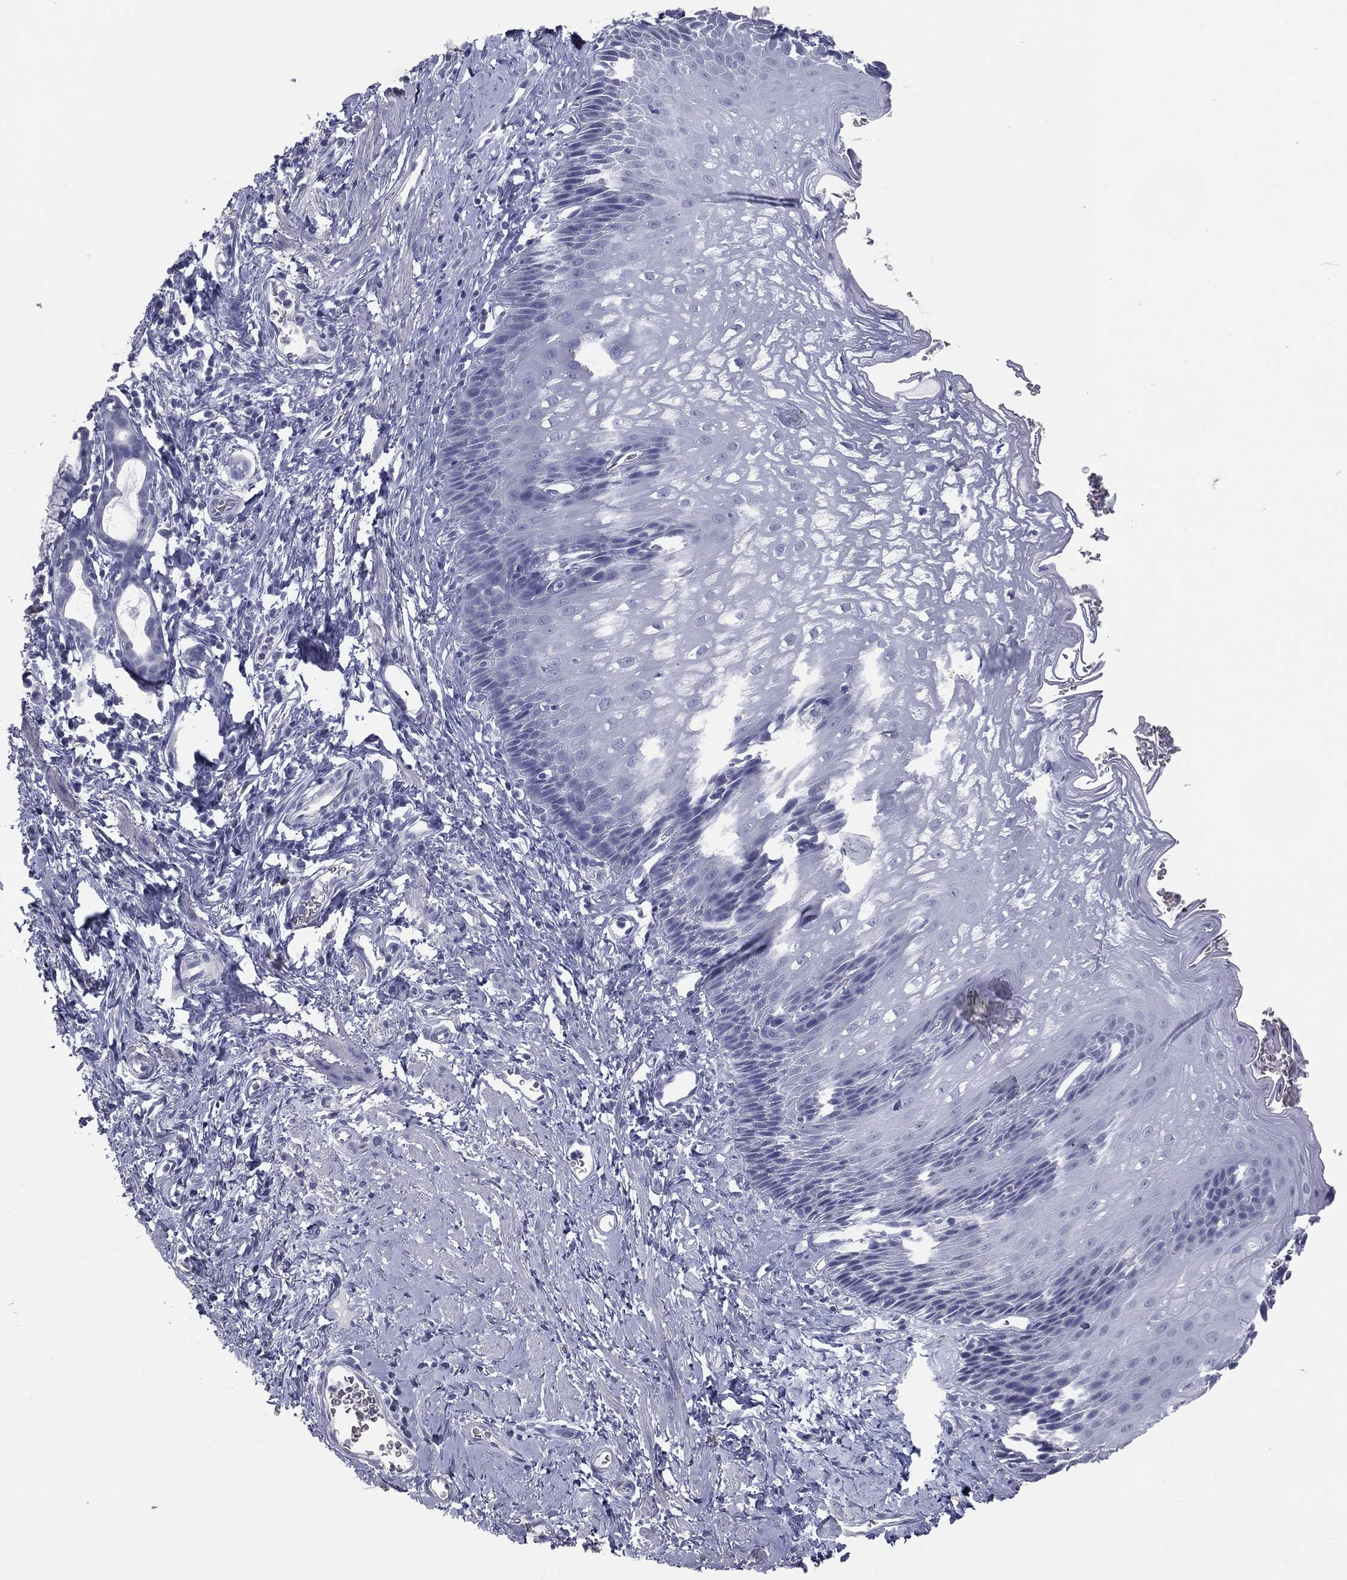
{"staining": {"intensity": "negative", "quantity": "none", "location": "none"}, "tissue": "esophagus", "cell_type": "Squamous epithelial cells", "image_type": "normal", "snomed": [{"axis": "morphology", "description": "Normal tissue, NOS"}, {"axis": "topography", "description": "Esophagus"}], "caption": "Protein analysis of benign esophagus shows no significant staining in squamous epithelial cells.", "gene": "ESX1", "patient": {"sex": "male", "age": 64}}